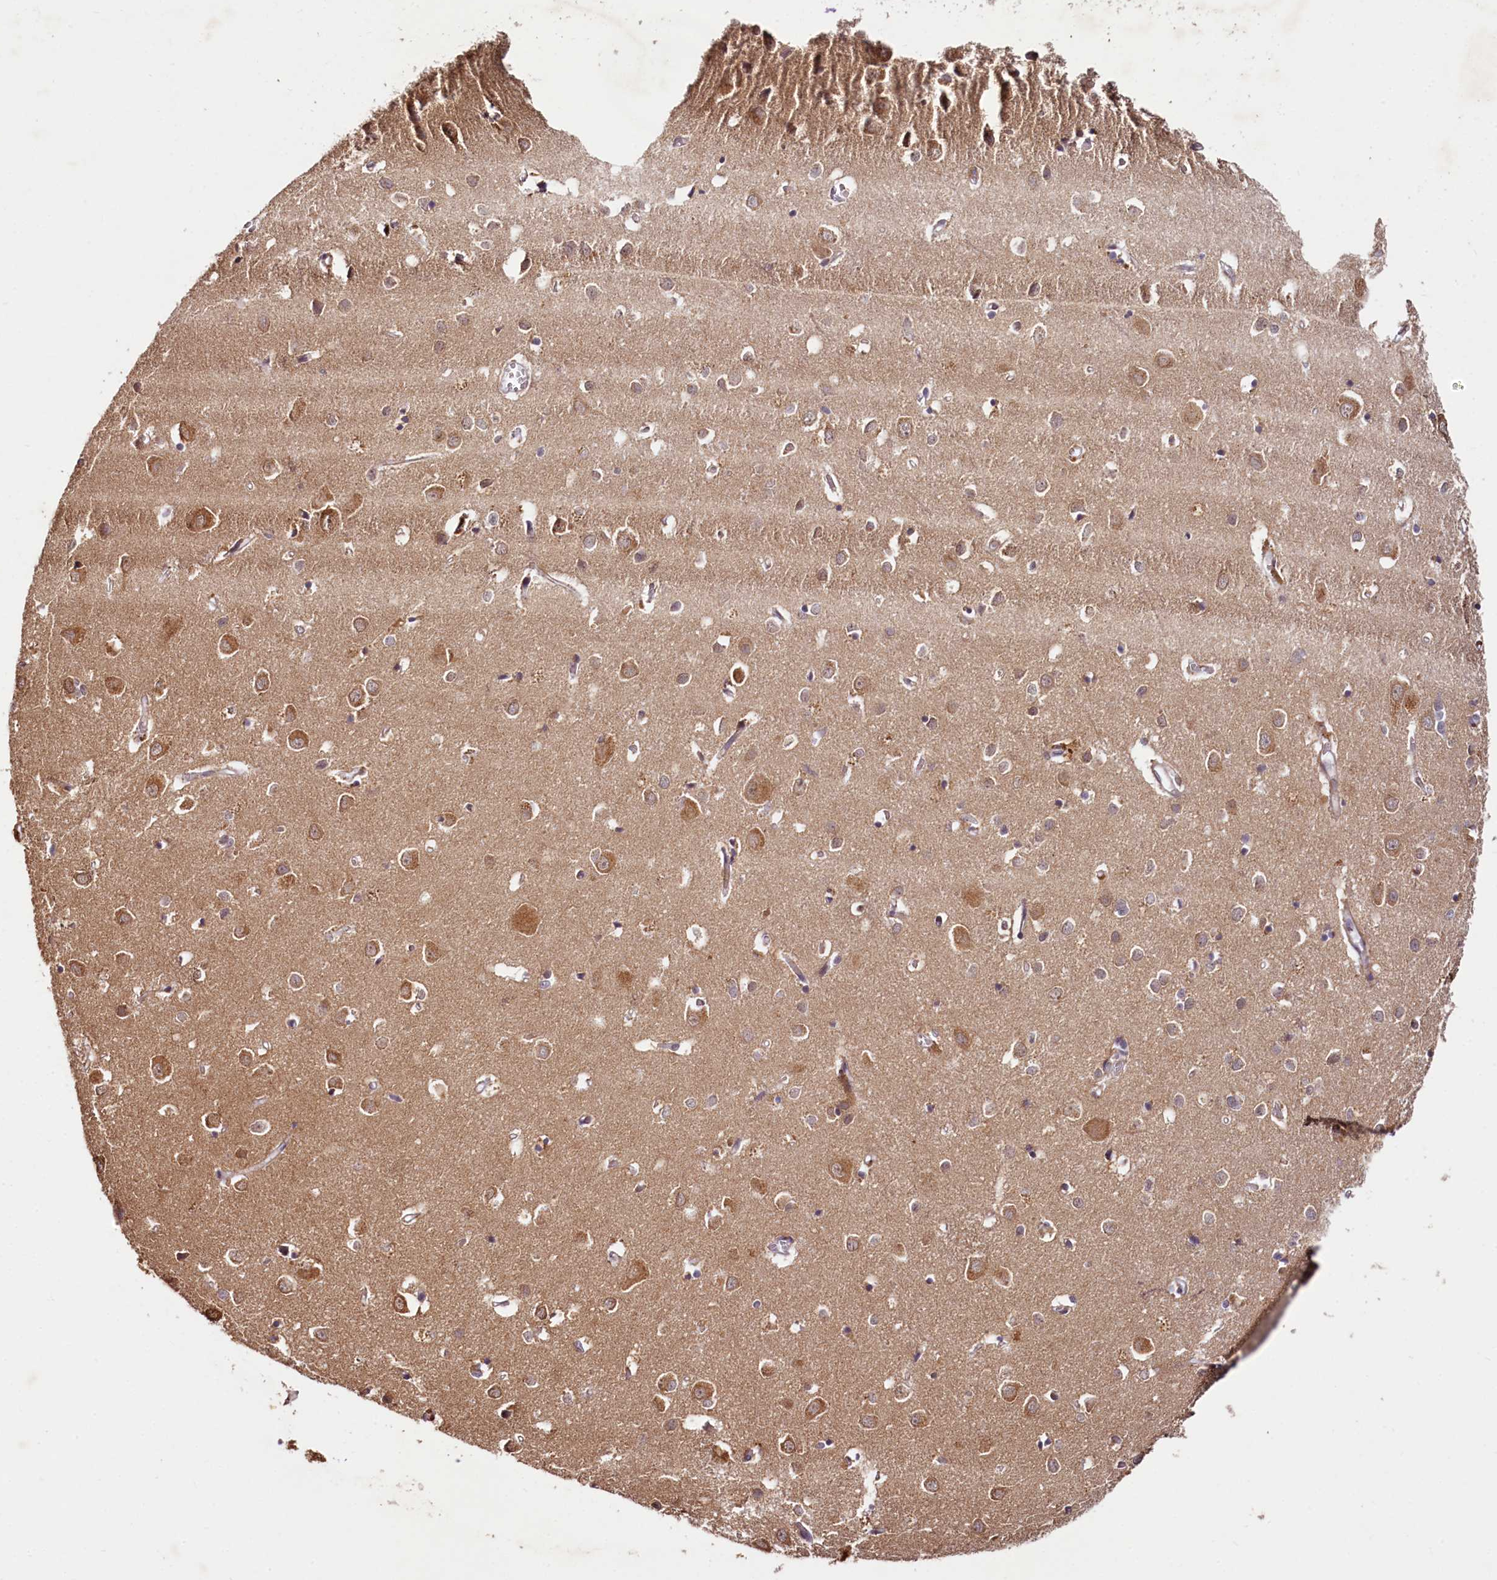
{"staining": {"intensity": "weak", "quantity": ">75%", "location": "cytoplasmic/membranous"}, "tissue": "cerebral cortex", "cell_type": "Endothelial cells", "image_type": "normal", "snomed": [{"axis": "morphology", "description": "Normal tissue, NOS"}, {"axis": "topography", "description": "Cerebral cortex"}], "caption": "Cerebral cortex stained with a brown dye demonstrates weak cytoplasmic/membranous positive positivity in about >75% of endothelial cells.", "gene": "PDE6D", "patient": {"sex": "female", "age": 64}}